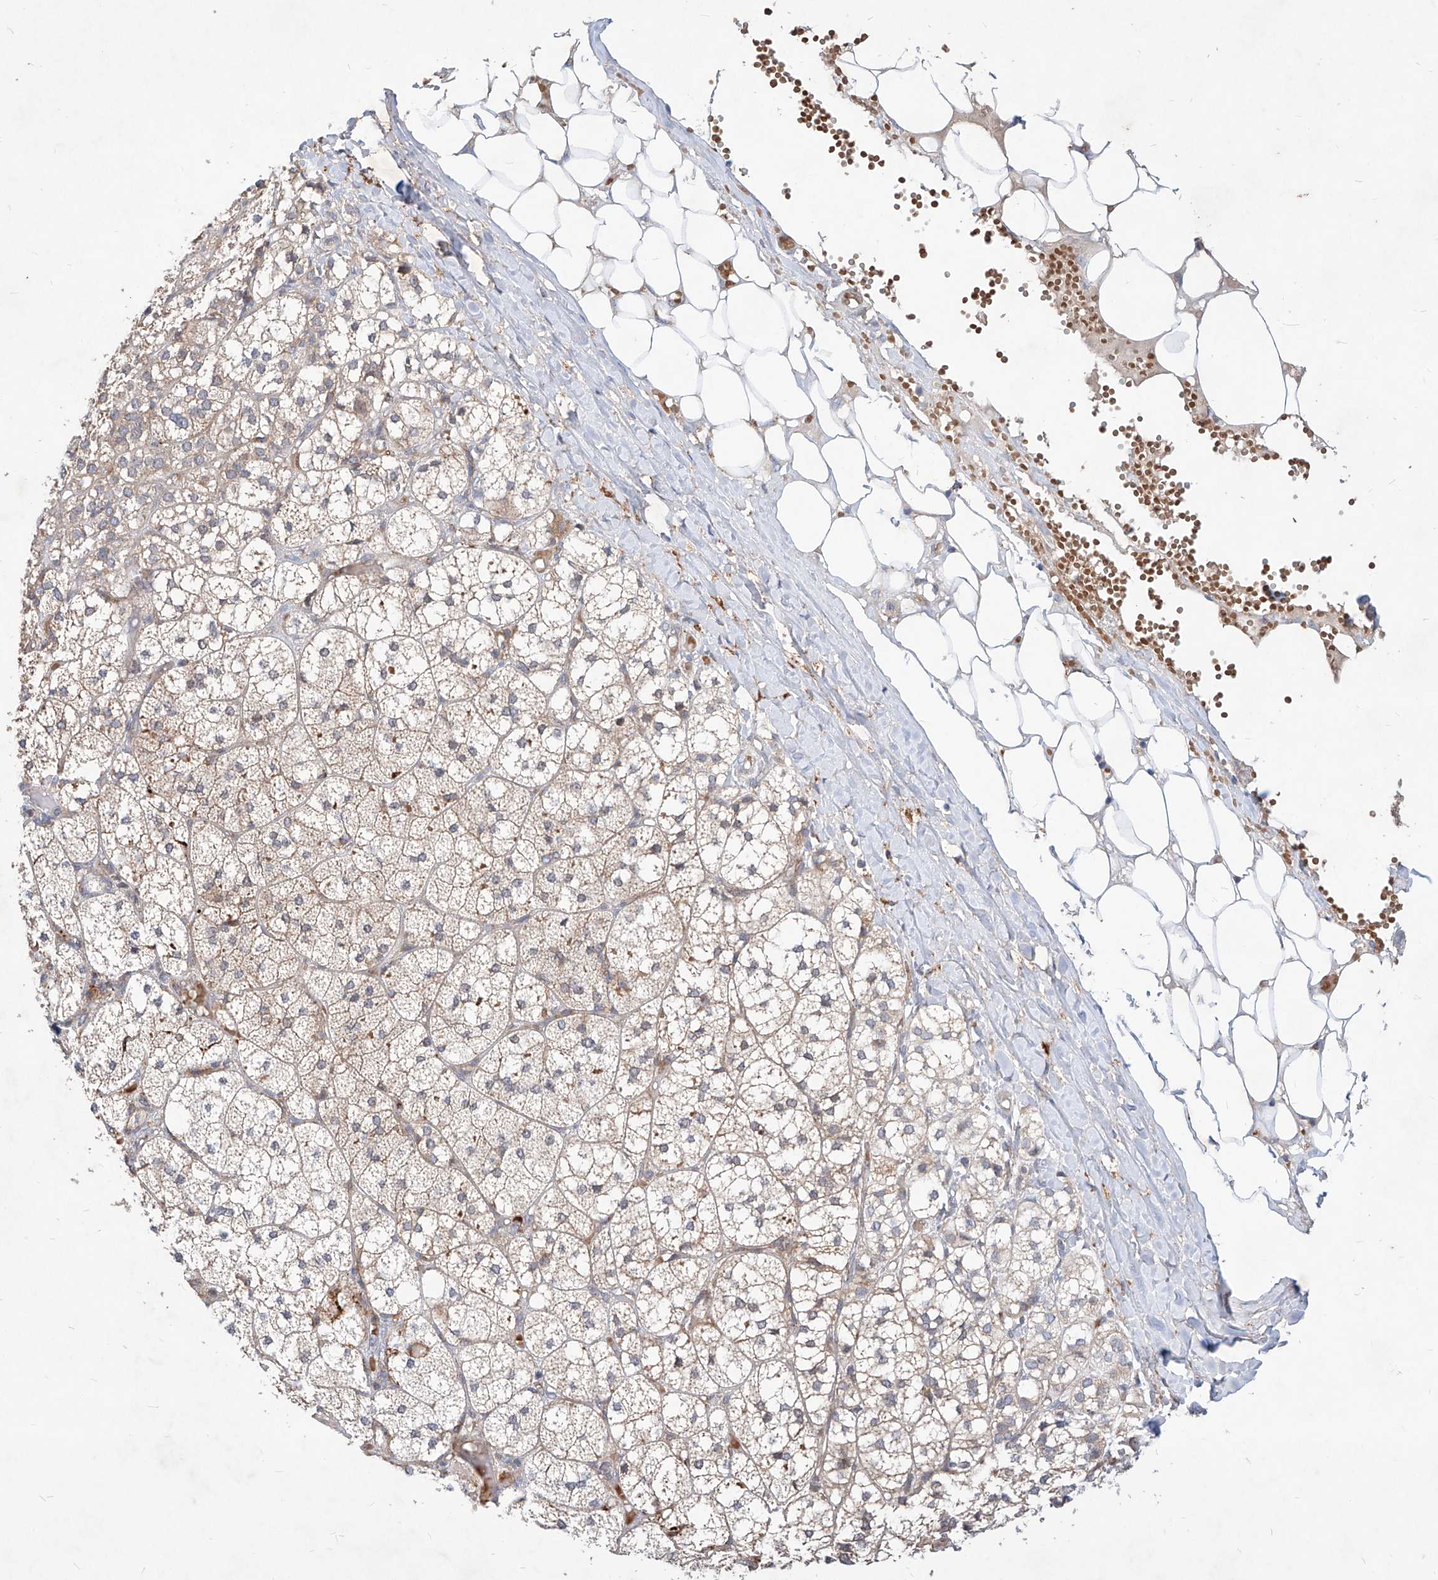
{"staining": {"intensity": "moderate", "quantity": "25%-75%", "location": "cytoplasmic/membranous"}, "tissue": "adrenal gland", "cell_type": "Glandular cells", "image_type": "normal", "snomed": [{"axis": "morphology", "description": "Normal tissue, NOS"}, {"axis": "topography", "description": "Adrenal gland"}], "caption": "Protein staining demonstrates moderate cytoplasmic/membranous staining in about 25%-75% of glandular cells in benign adrenal gland. (DAB (3,3'-diaminobenzidine) IHC, brown staining for protein, blue staining for nuclei).", "gene": "TSNAX", "patient": {"sex": "female", "age": 61}}